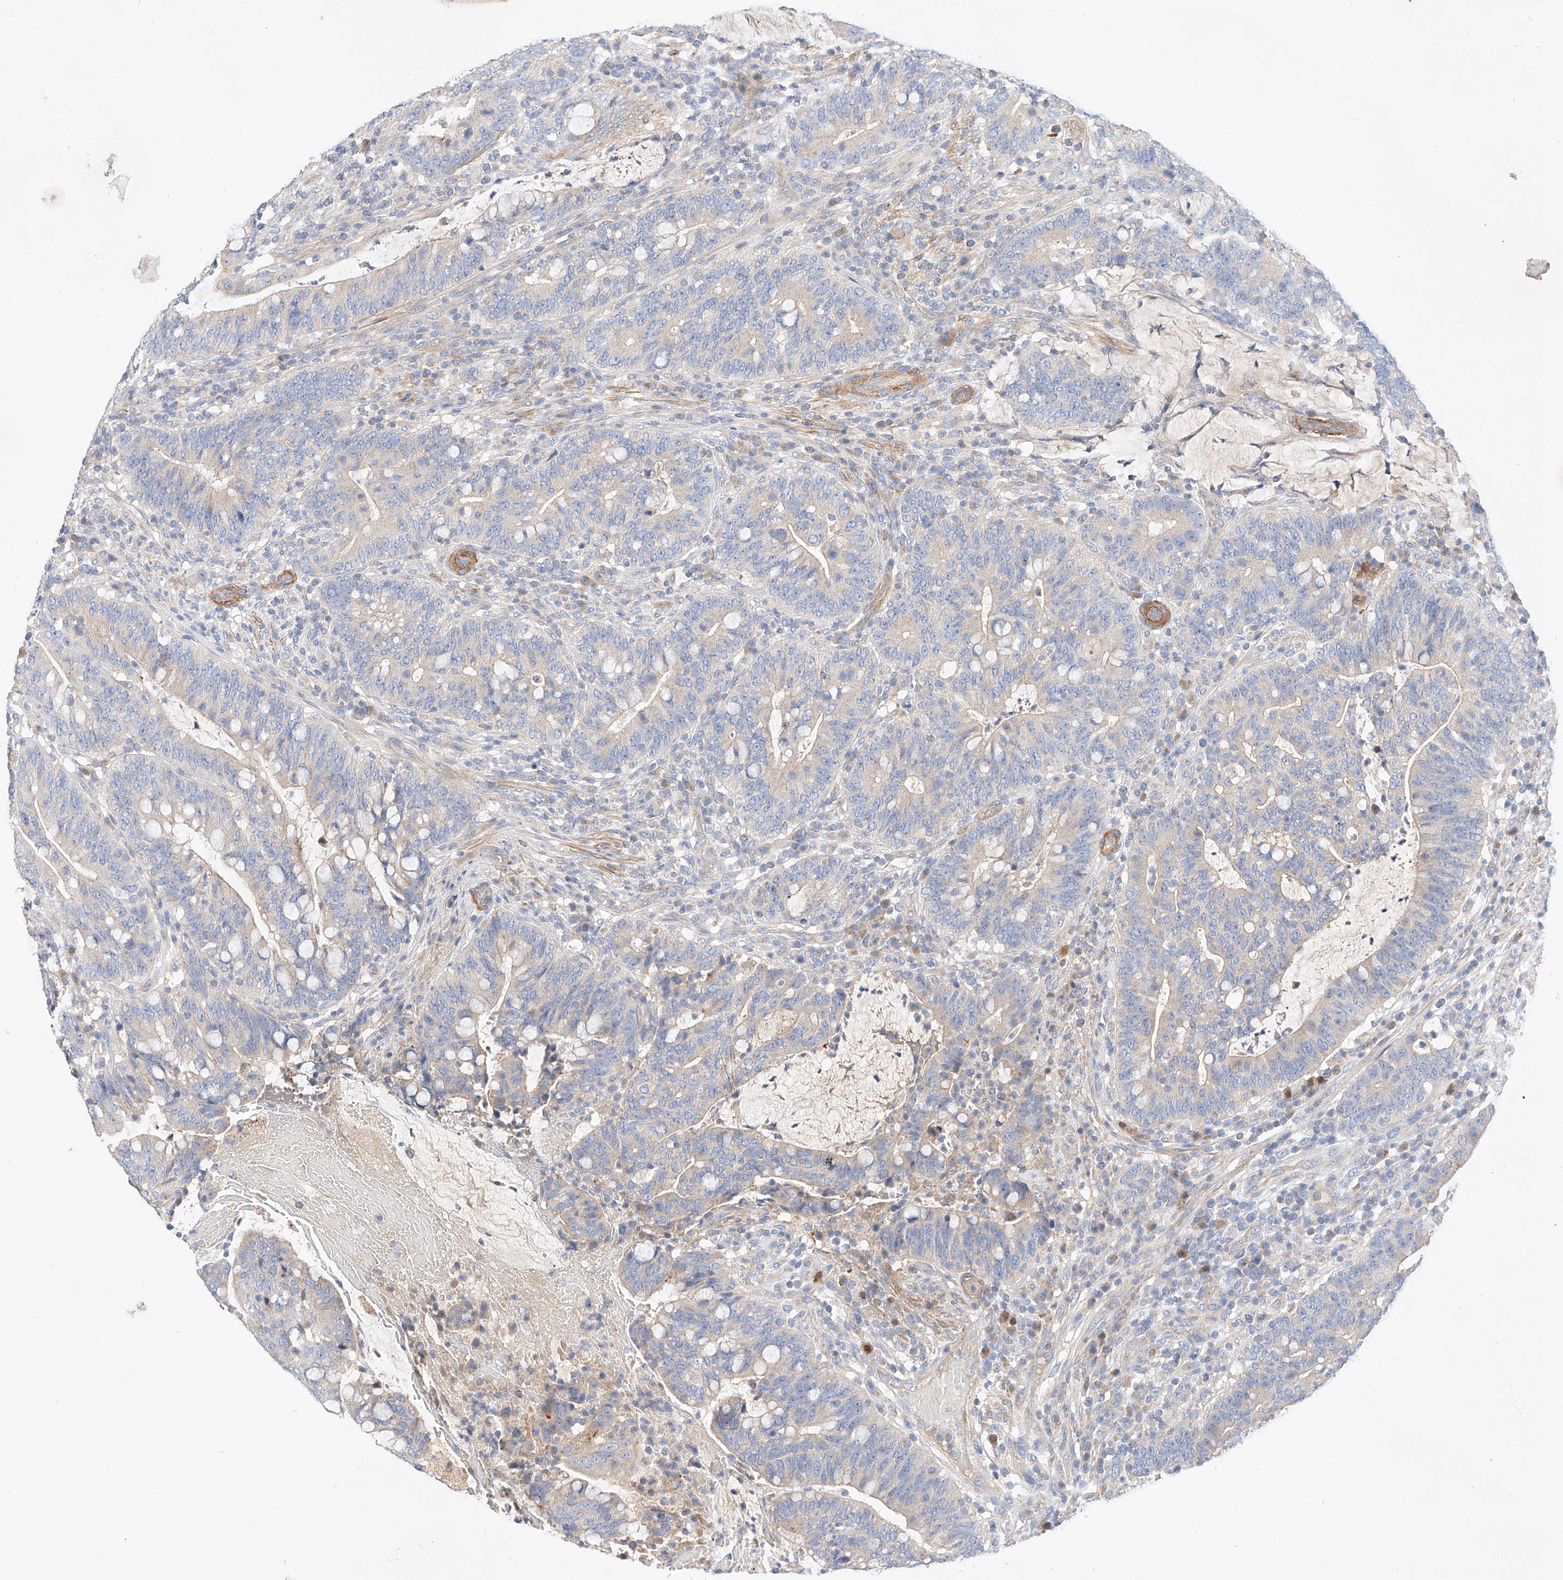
{"staining": {"intensity": "weak", "quantity": "25%-75%", "location": "cytoplasmic/membranous"}, "tissue": "colorectal cancer", "cell_type": "Tumor cells", "image_type": "cancer", "snomed": [{"axis": "morphology", "description": "Adenocarcinoma, NOS"}, {"axis": "topography", "description": "Colon"}], "caption": "Protein staining of adenocarcinoma (colorectal) tissue demonstrates weak cytoplasmic/membranous positivity in approximately 25%-75% of tumor cells.", "gene": "C6orf118", "patient": {"sex": "female", "age": 66}}